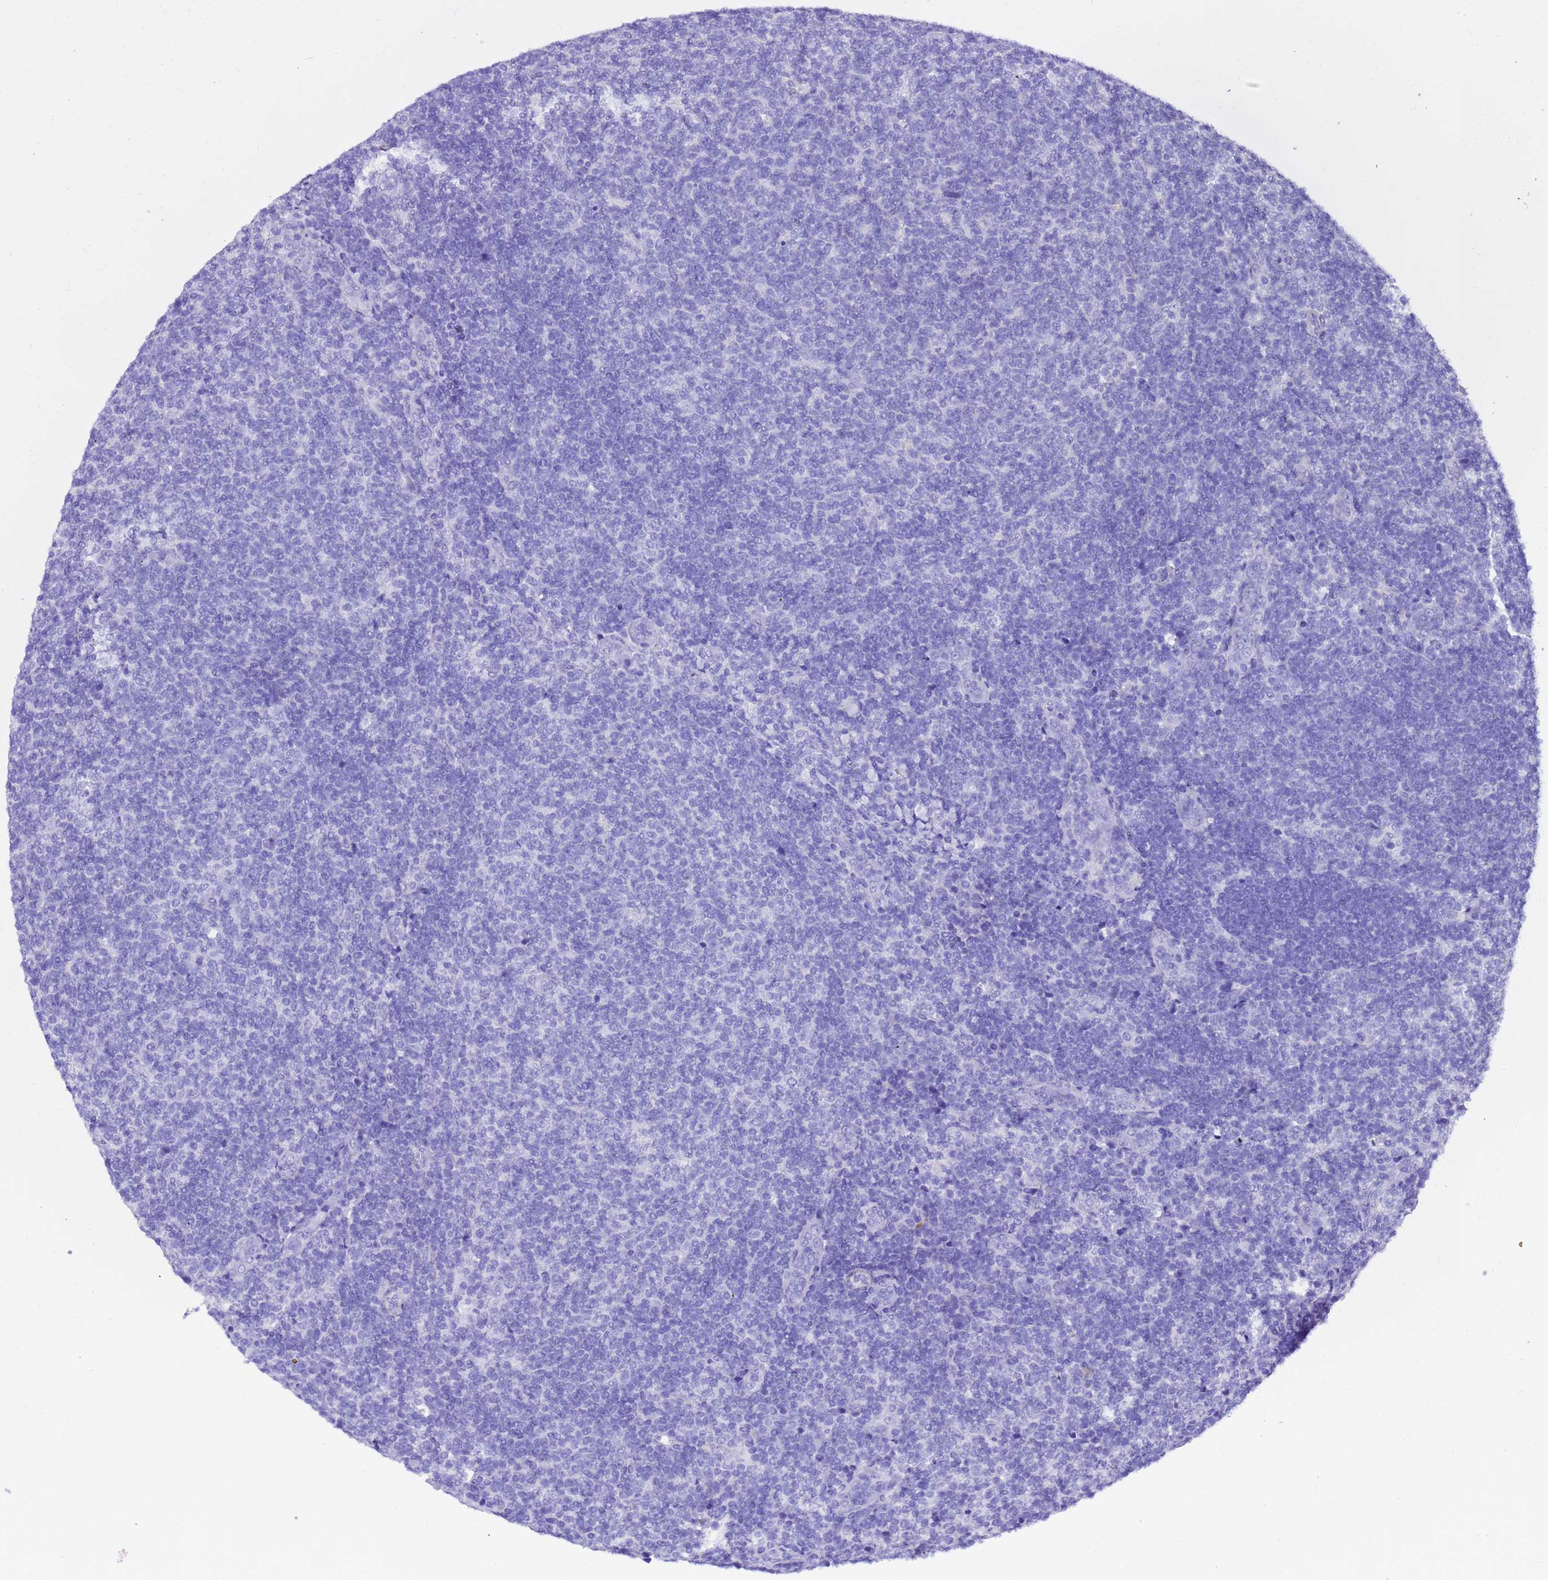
{"staining": {"intensity": "negative", "quantity": "none", "location": "none"}, "tissue": "lymphoma", "cell_type": "Tumor cells", "image_type": "cancer", "snomed": [{"axis": "morphology", "description": "Malignant lymphoma, non-Hodgkin's type, Low grade"}, {"axis": "topography", "description": "Lymph node"}], "caption": "High power microscopy image of an immunohistochemistry micrograph of lymphoma, revealing no significant staining in tumor cells.", "gene": "HSPB6", "patient": {"sex": "male", "age": 66}}